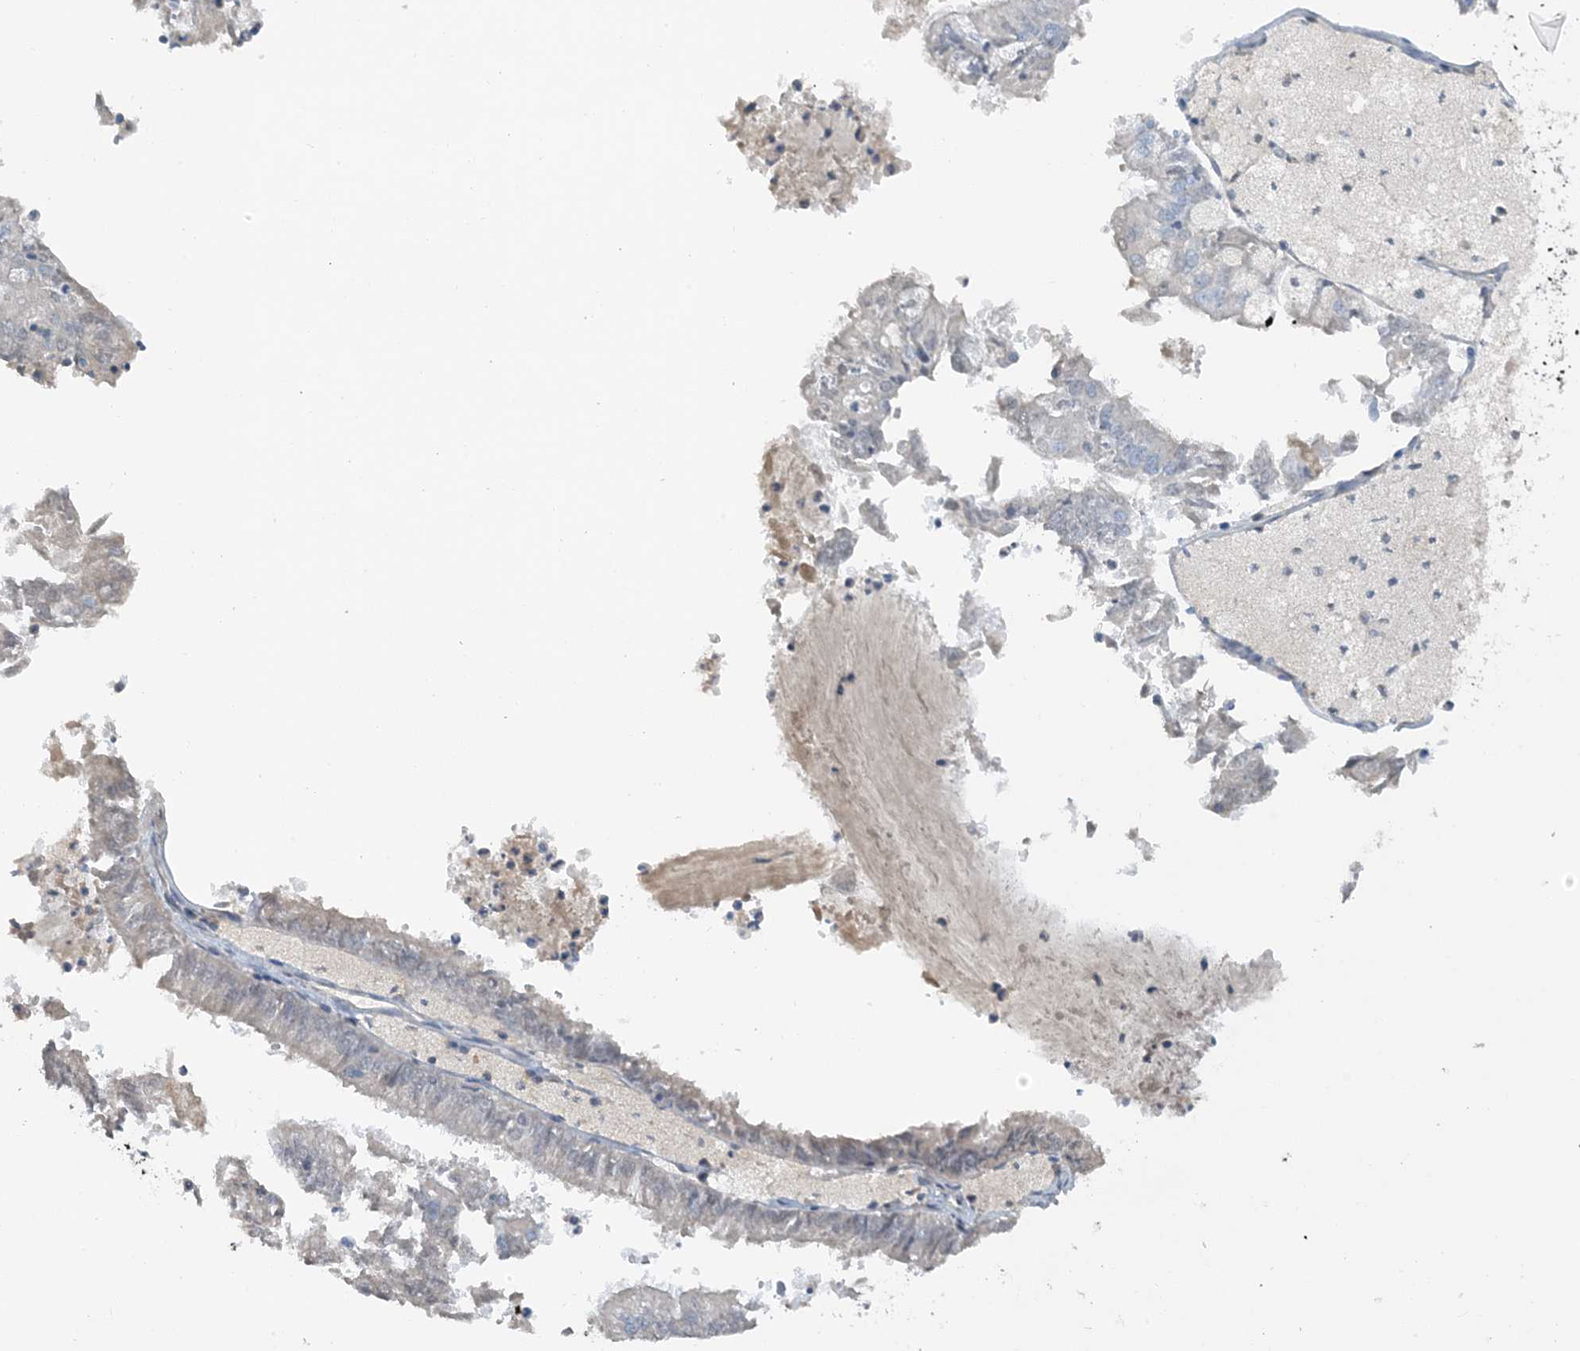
{"staining": {"intensity": "negative", "quantity": "none", "location": "none"}, "tissue": "endometrial cancer", "cell_type": "Tumor cells", "image_type": "cancer", "snomed": [{"axis": "morphology", "description": "Adenocarcinoma, NOS"}, {"axis": "topography", "description": "Endometrium"}], "caption": "A high-resolution image shows immunohistochemistry (IHC) staining of endometrial adenocarcinoma, which demonstrates no significant staining in tumor cells.", "gene": "CTRL", "patient": {"sex": "female", "age": 57}}